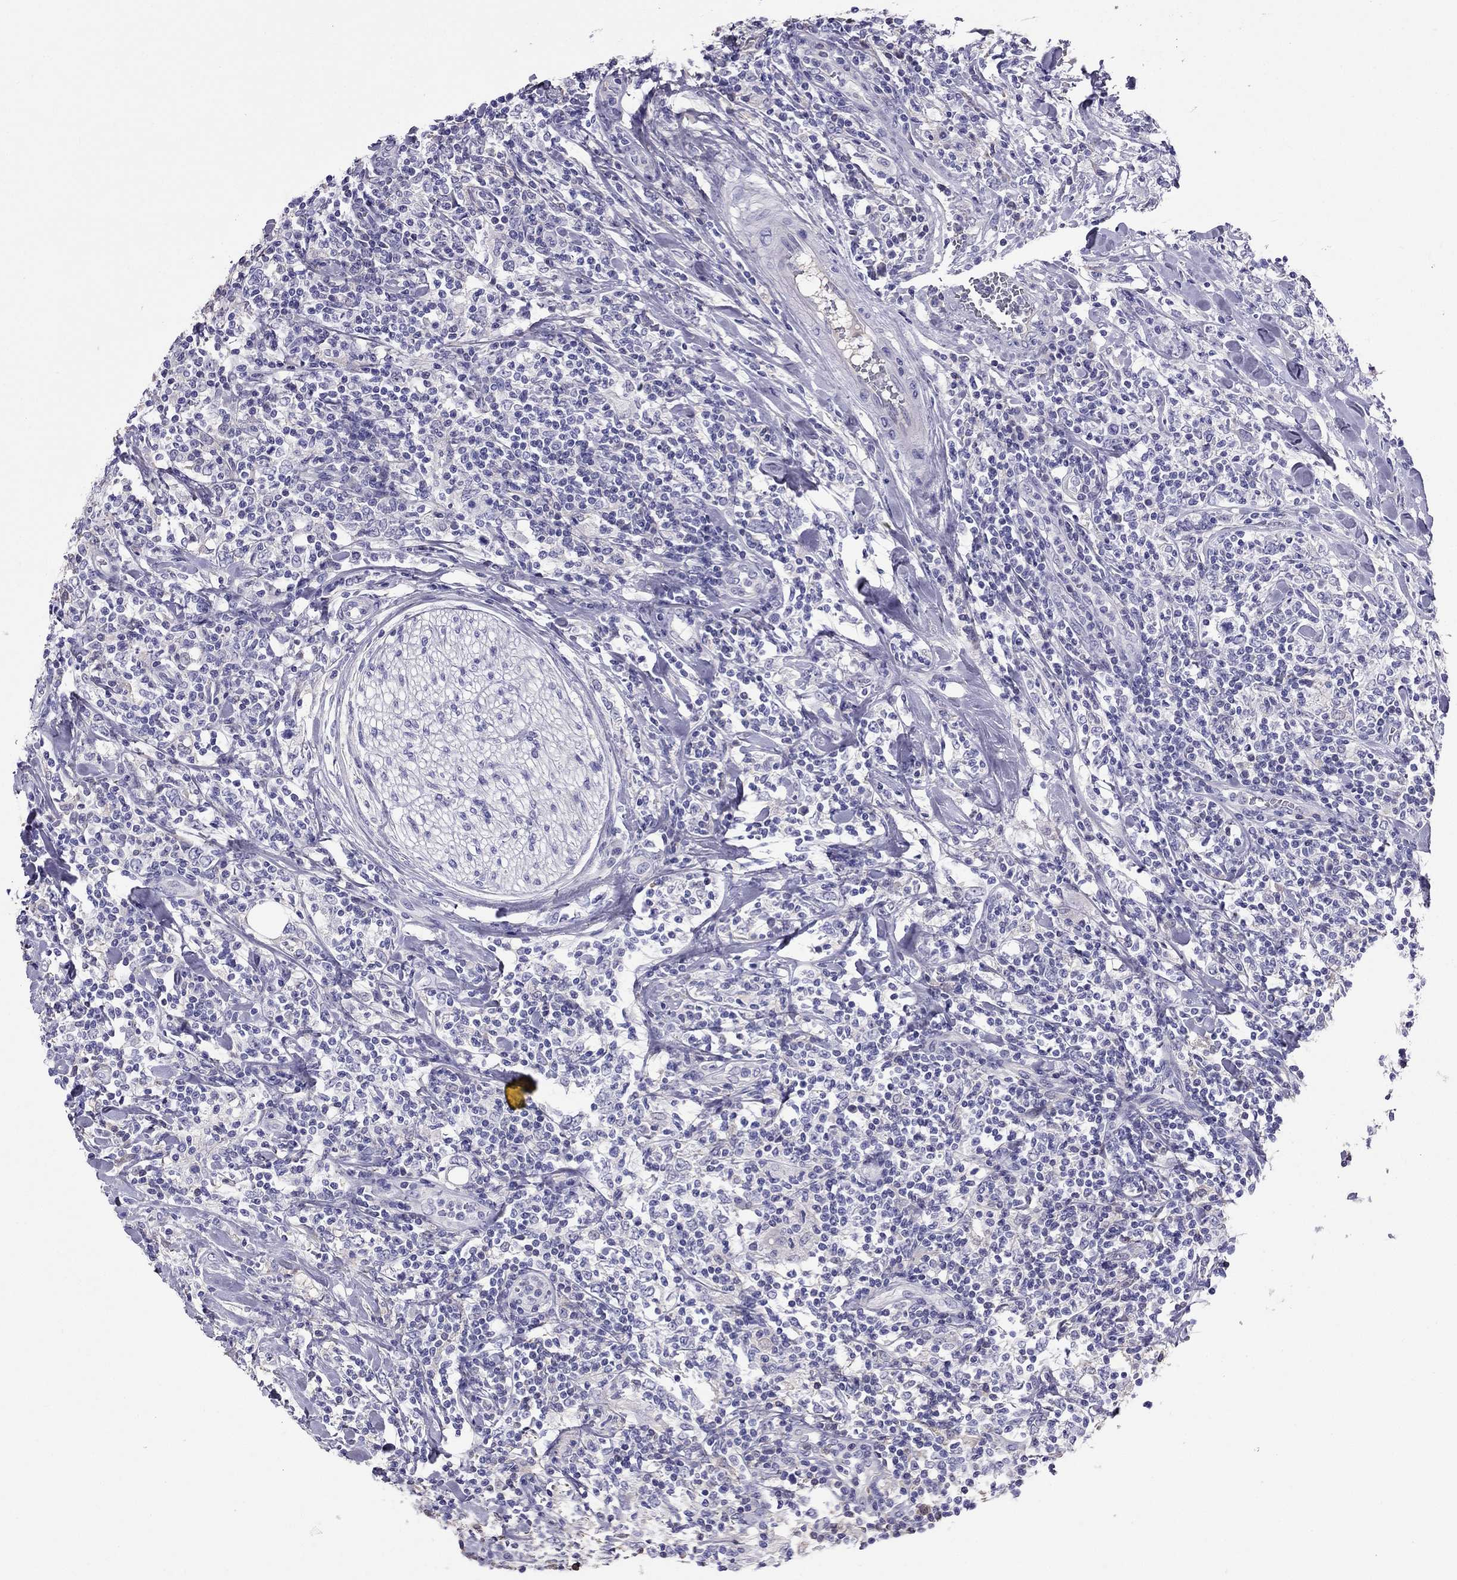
{"staining": {"intensity": "negative", "quantity": "none", "location": "none"}, "tissue": "lymphoma", "cell_type": "Tumor cells", "image_type": "cancer", "snomed": [{"axis": "morphology", "description": "Malignant lymphoma, non-Hodgkin's type, High grade"}, {"axis": "topography", "description": "Lymph node"}], "caption": "The immunohistochemistry histopathology image has no significant positivity in tumor cells of malignant lymphoma, non-Hodgkin's type (high-grade) tissue.", "gene": "TBC1D21", "patient": {"sex": "female", "age": 84}}